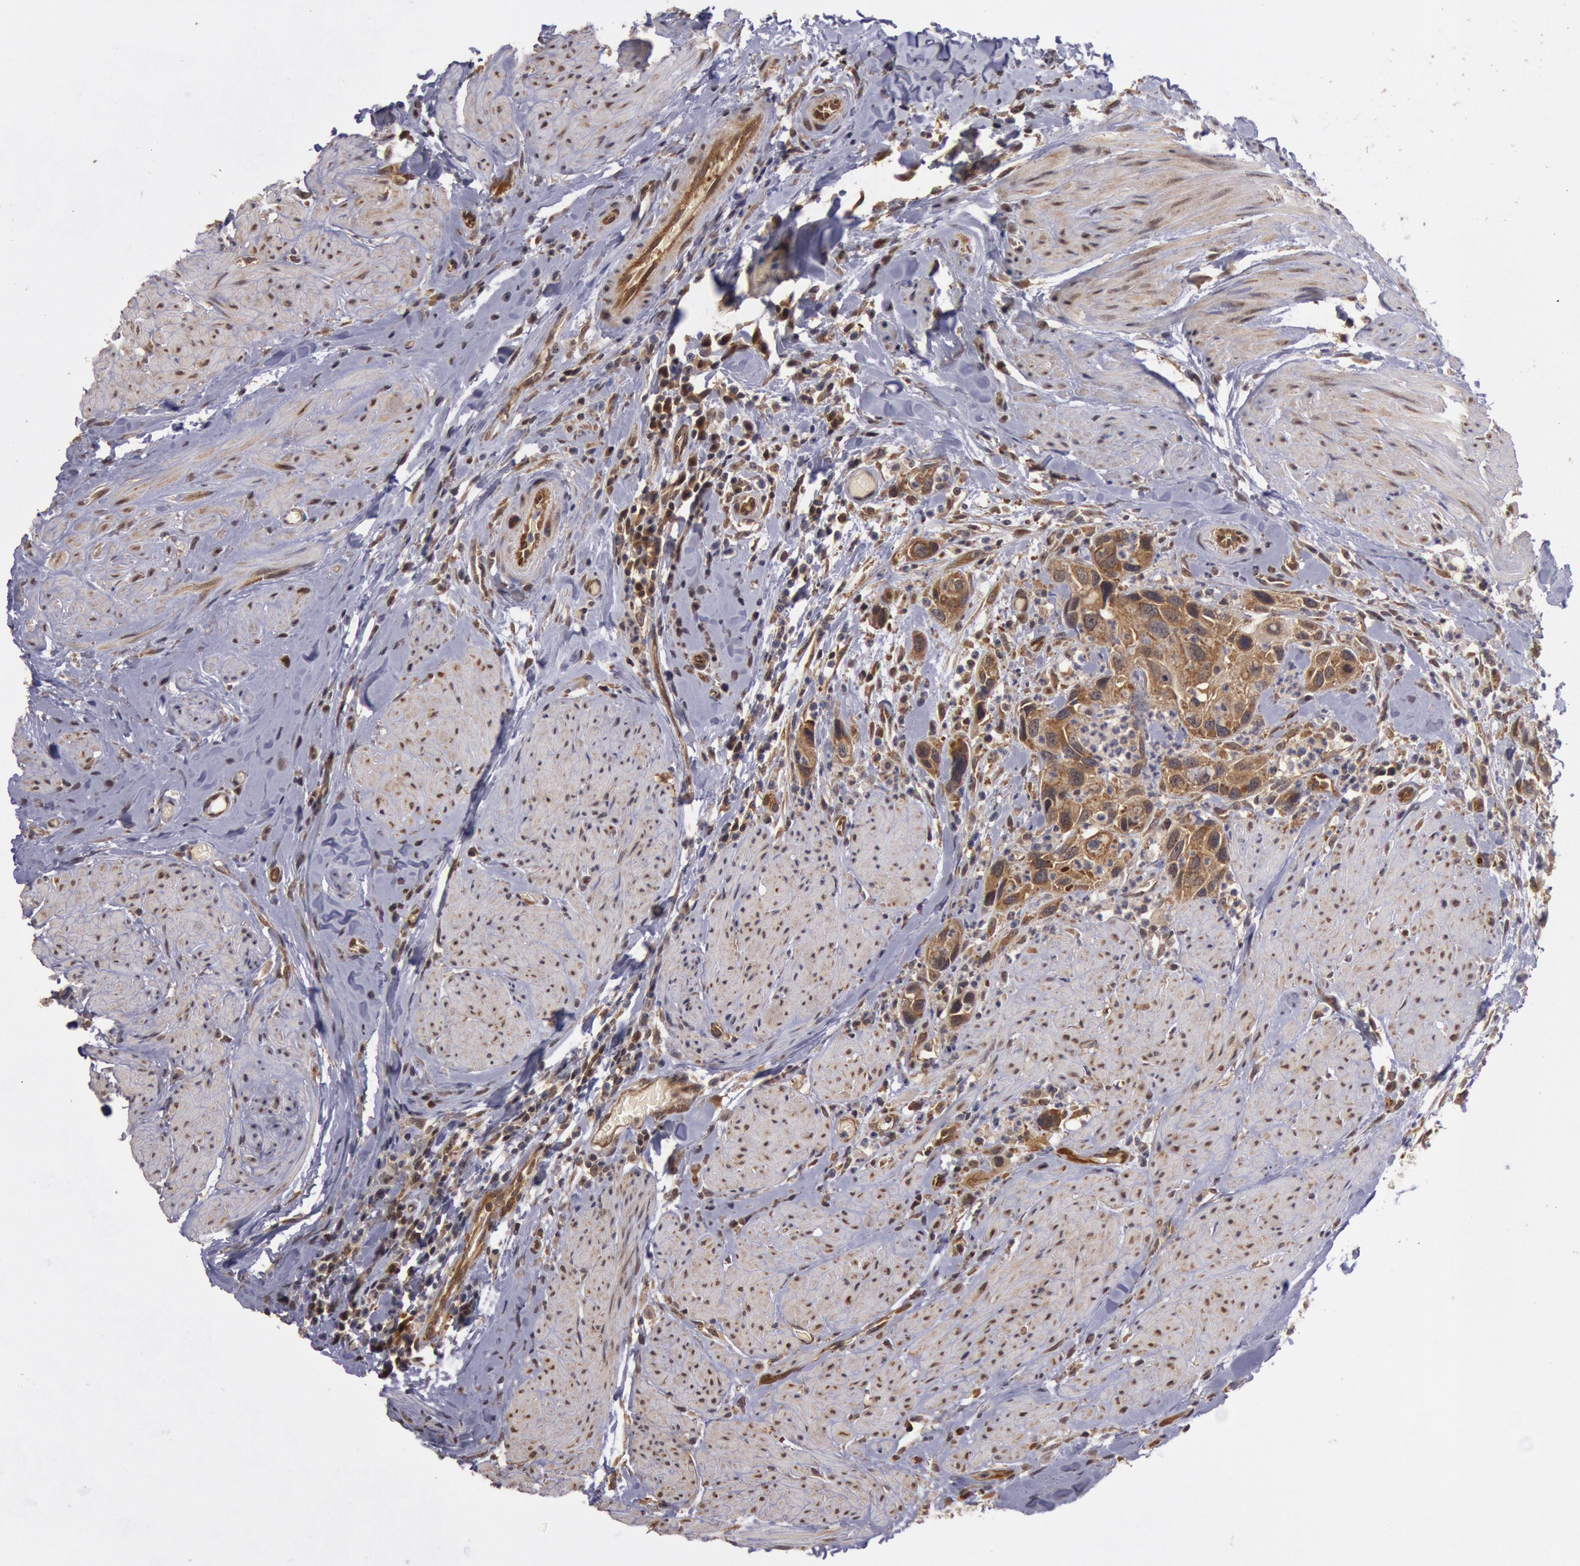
{"staining": {"intensity": "moderate", "quantity": ">75%", "location": "cytoplasmic/membranous"}, "tissue": "urothelial cancer", "cell_type": "Tumor cells", "image_type": "cancer", "snomed": [{"axis": "morphology", "description": "Urothelial carcinoma, High grade"}, {"axis": "topography", "description": "Urinary bladder"}], "caption": "Protein expression analysis of human urothelial cancer reveals moderate cytoplasmic/membranous expression in about >75% of tumor cells. Using DAB (3,3'-diaminobenzidine) (brown) and hematoxylin (blue) stains, captured at high magnification using brightfield microscopy.", "gene": "USP14", "patient": {"sex": "male", "age": 66}}